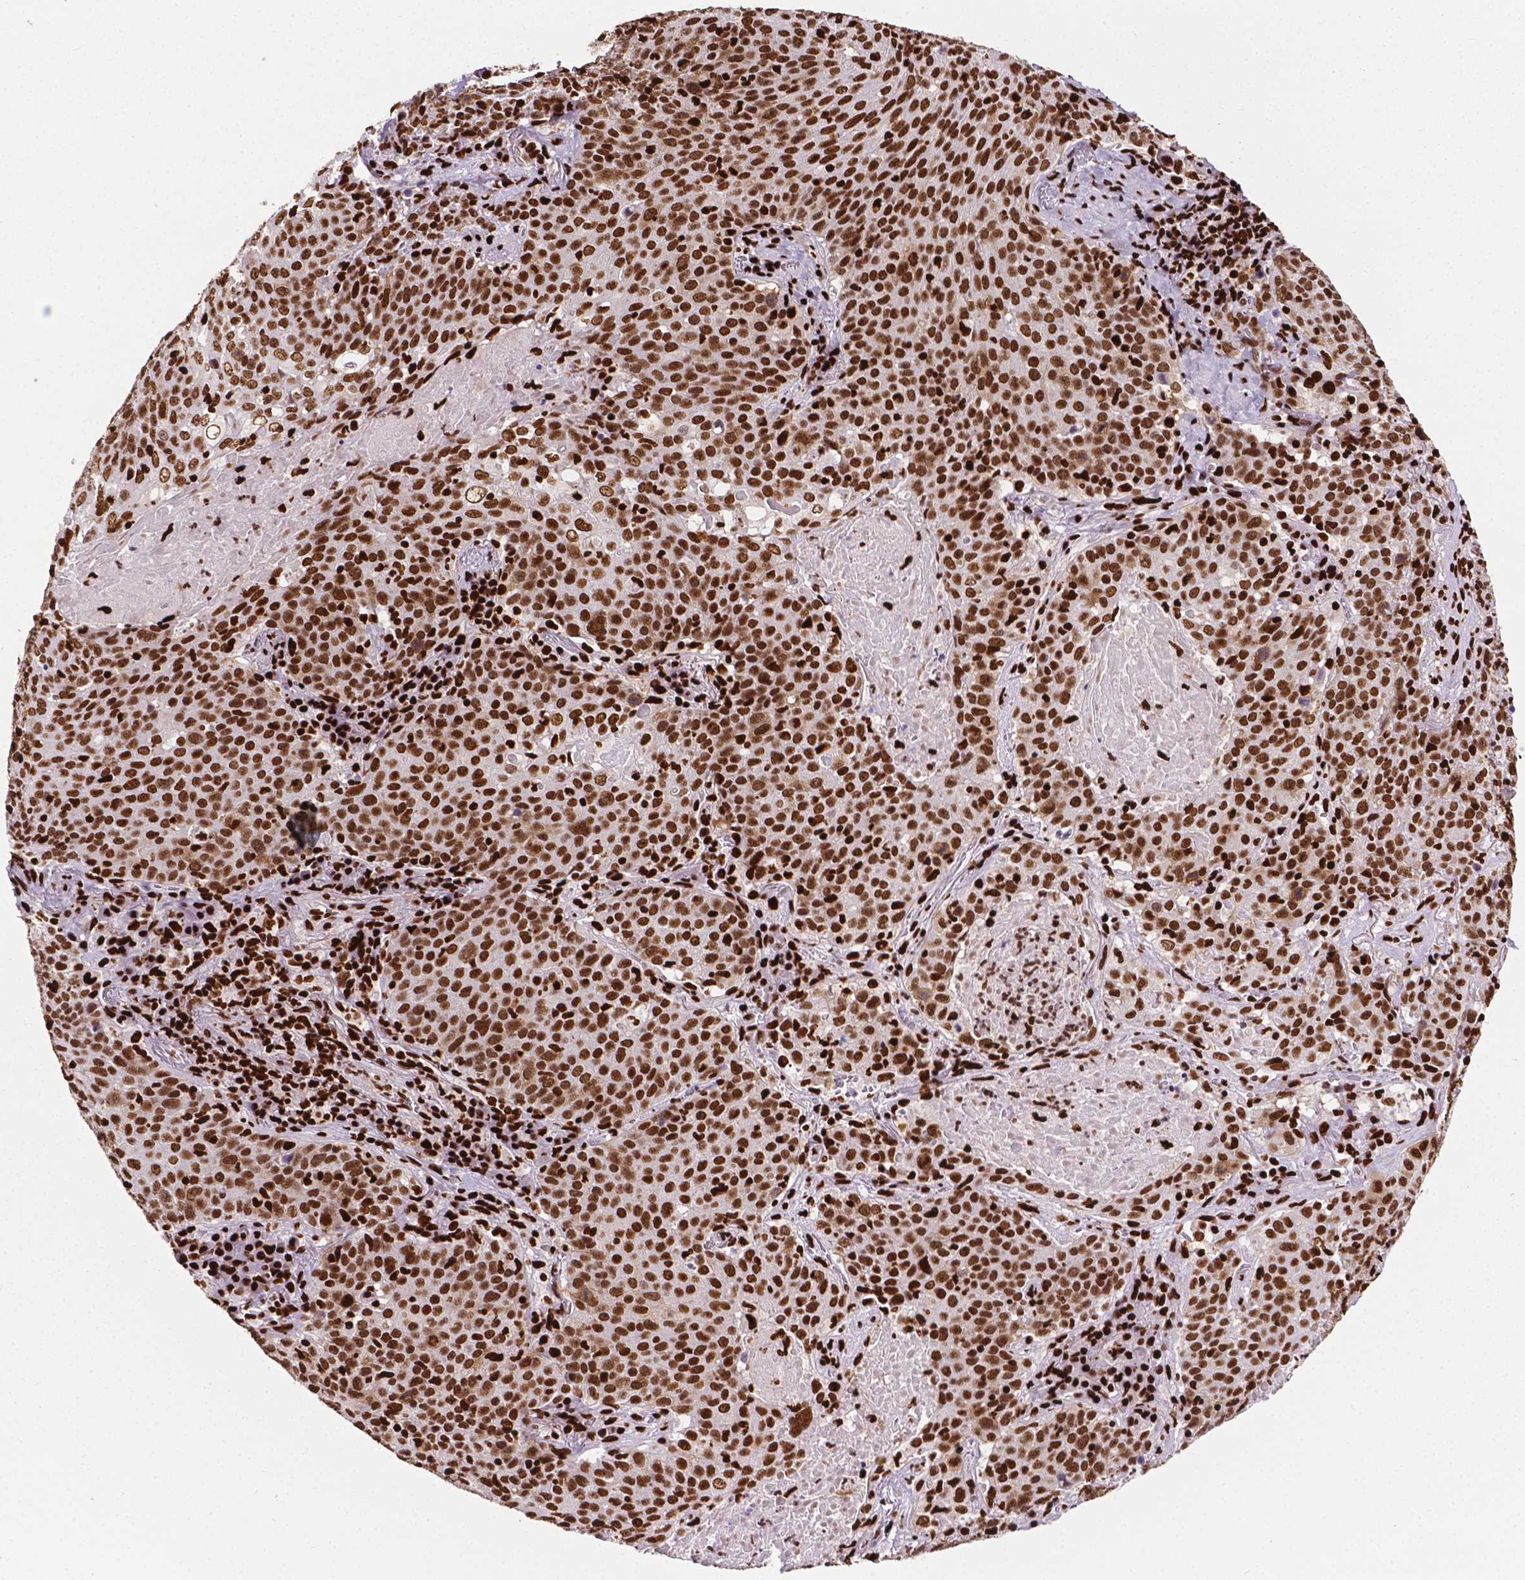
{"staining": {"intensity": "moderate", "quantity": ">75%", "location": "nuclear"}, "tissue": "lung cancer", "cell_type": "Tumor cells", "image_type": "cancer", "snomed": [{"axis": "morphology", "description": "Squamous cell carcinoma, NOS"}, {"axis": "topography", "description": "Lung"}], "caption": "The histopathology image demonstrates staining of lung cancer (squamous cell carcinoma), revealing moderate nuclear protein staining (brown color) within tumor cells.", "gene": "SMIM5", "patient": {"sex": "male", "age": 82}}